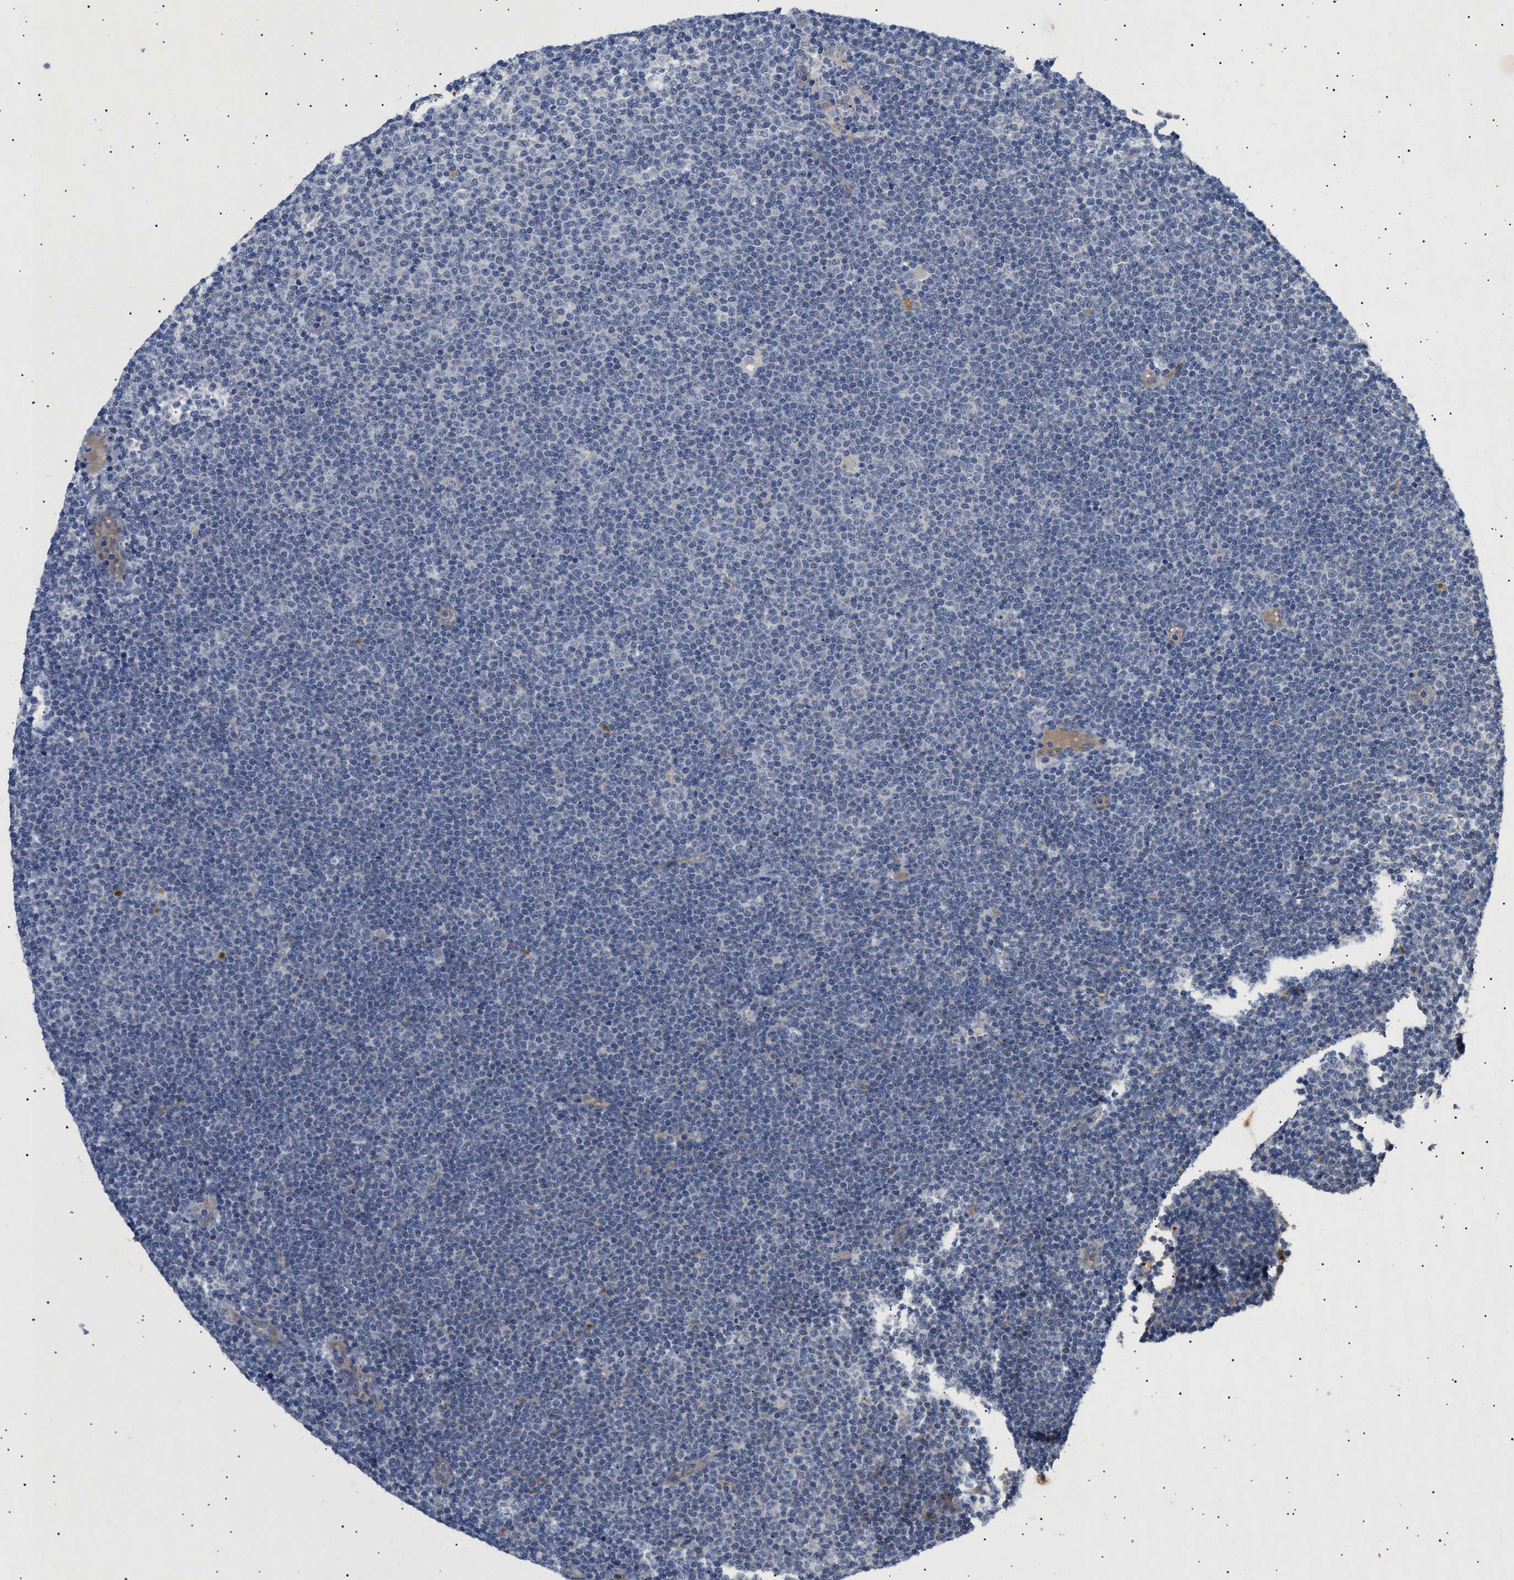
{"staining": {"intensity": "negative", "quantity": "none", "location": "none"}, "tissue": "lymphoma", "cell_type": "Tumor cells", "image_type": "cancer", "snomed": [{"axis": "morphology", "description": "Malignant lymphoma, non-Hodgkin's type, Low grade"}, {"axis": "topography", "description": "Lymph node"}], "caption": "Immunohistochemical staining of human lymphoma displays no significant staining in tumor cells. (DAB (3,3'-diaminobenzidine) immunohistochemistry (IHC) visualized using brightfield microscopy, high magnification).", "gene": "SIRT5", "patient": {"sex": "female", "age": 53}}